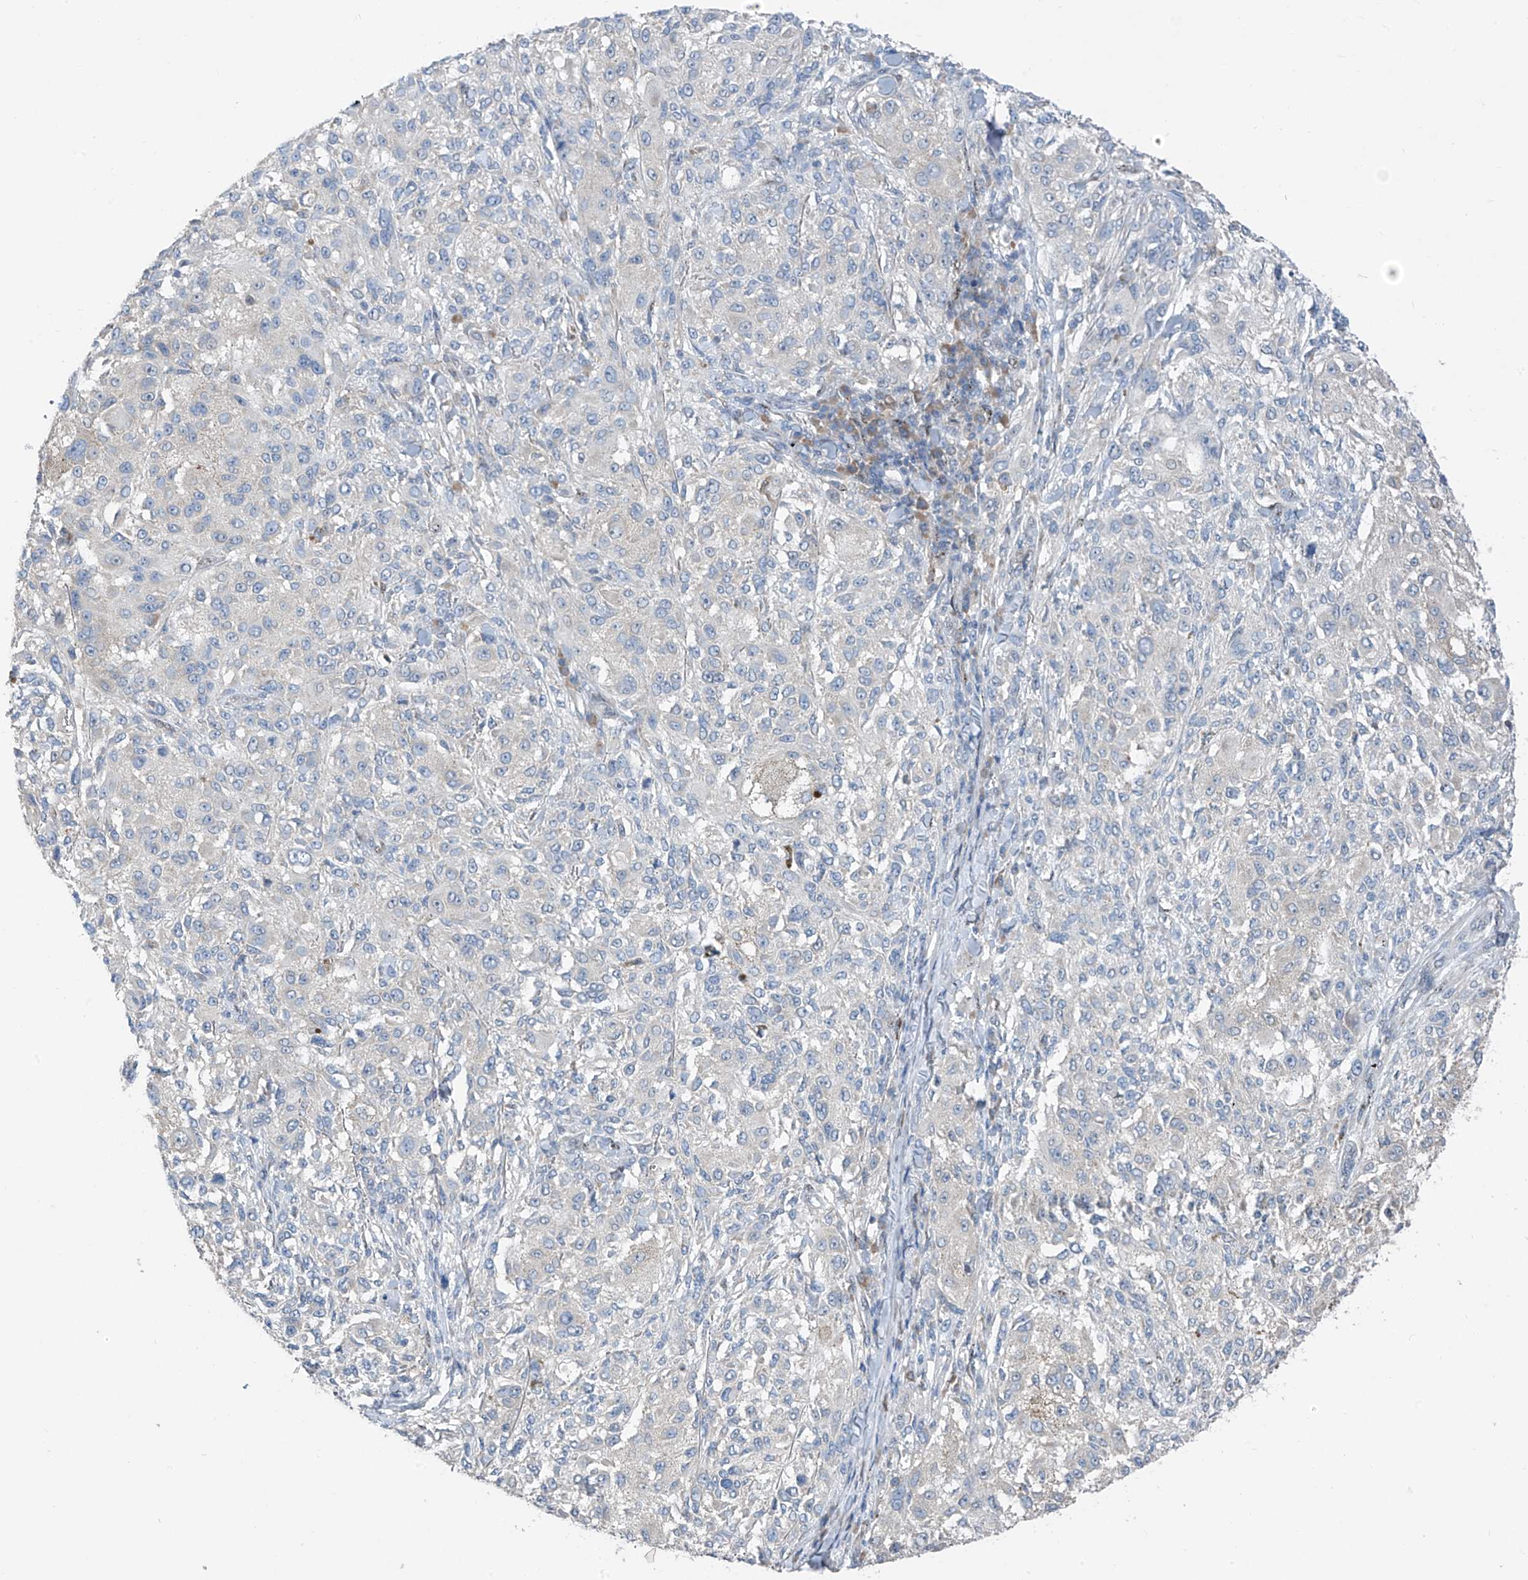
{"staining": {"intensity": "negative", "quantity": "none", "location": "none"}, "tissue": "melanoma", "cell_type": "Tumor cells", "image_type": "cancer", "snomed": [{"axis": "morphology", "description": "Necrosis, NOS"}, {"axis": "morphology", "description": "Malignant melanoma, NOS"}, {"axis": "topography", "description": "Skin"}], "caption": "The histopathology image demonstrates no staining of tumor cells in melanoma.", "gene": "RPL4", "patient": {"sex": "female", "age": 87}}